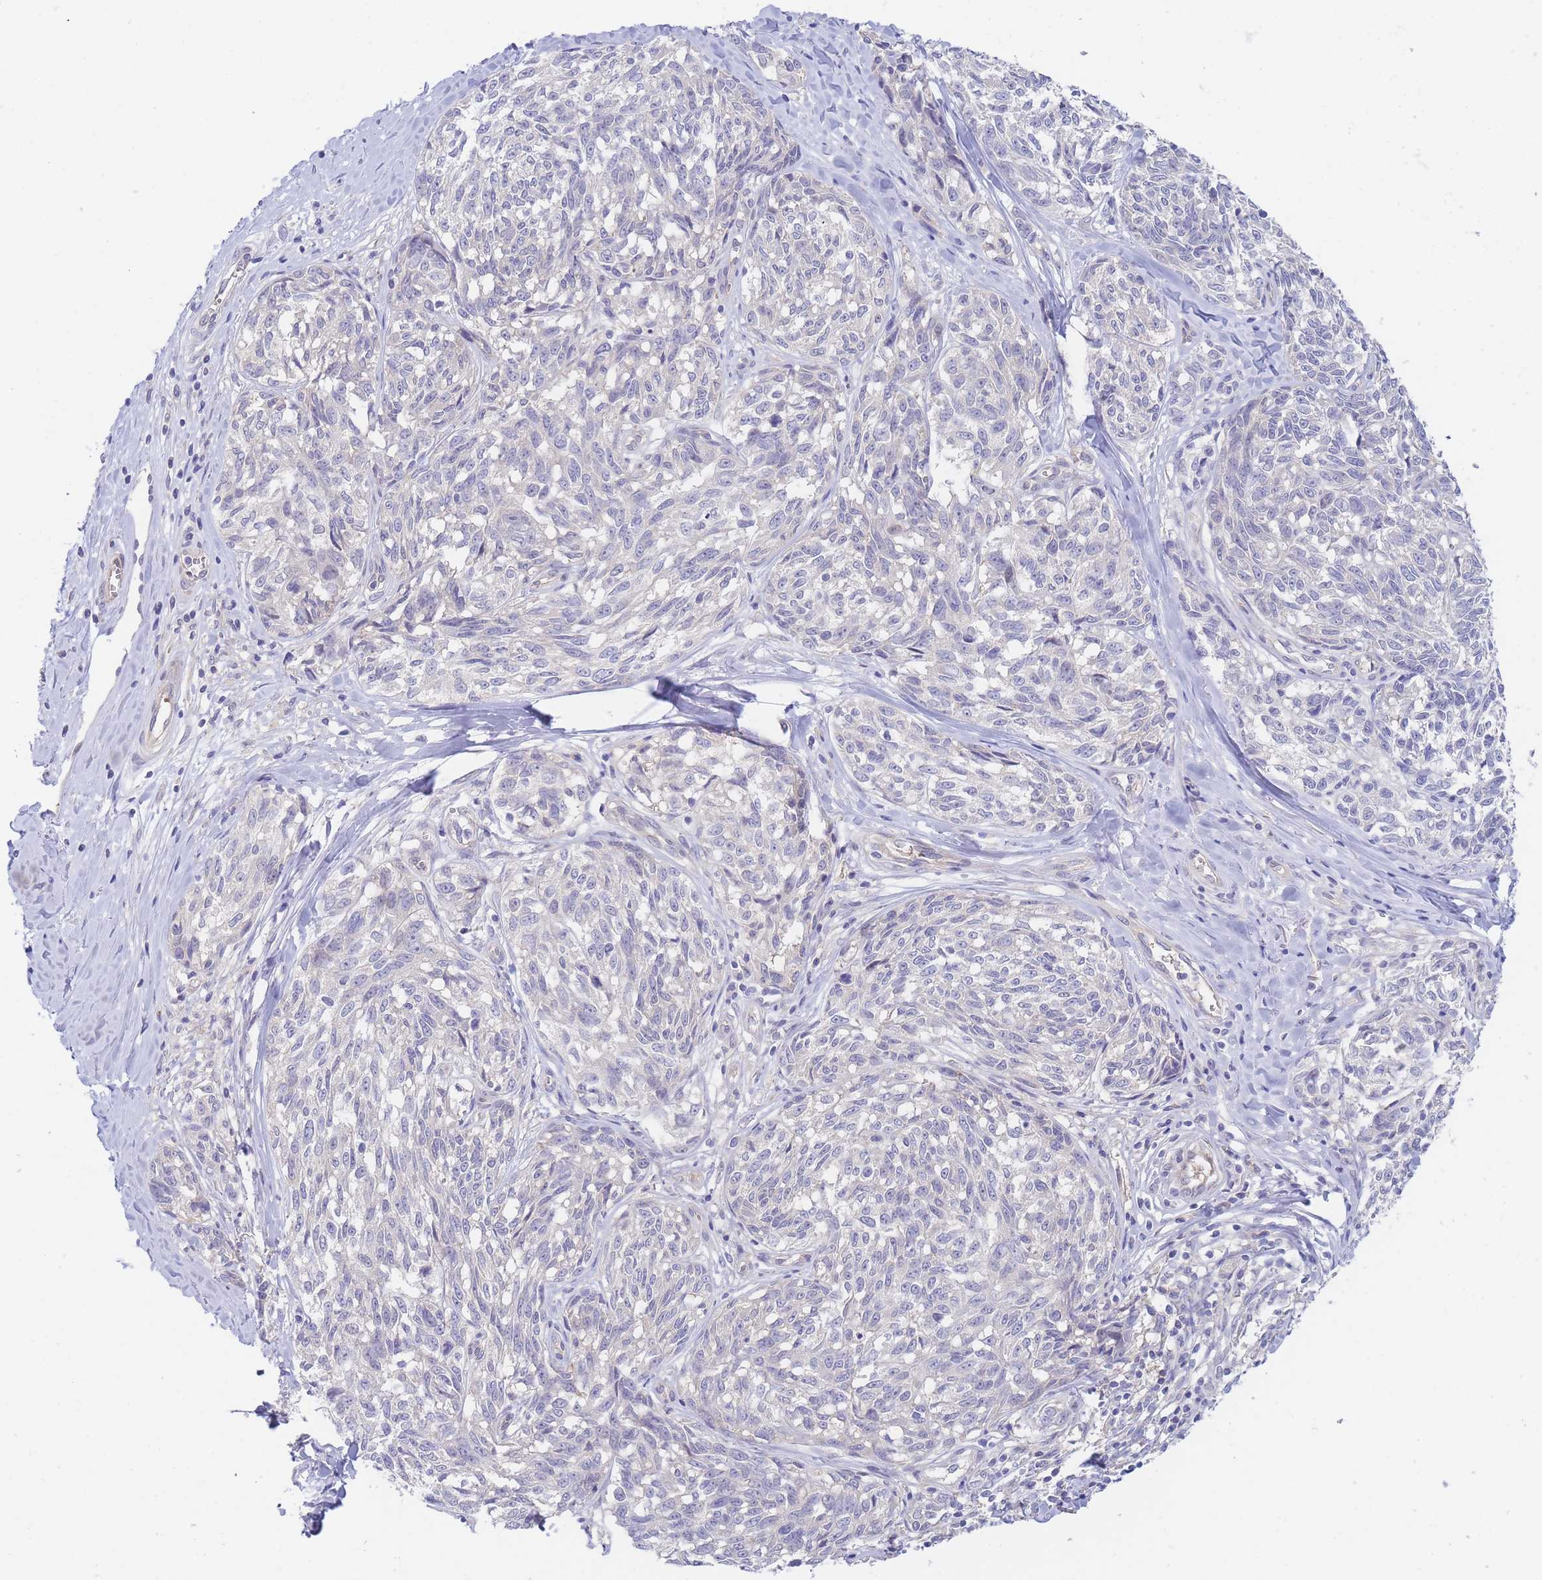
{"staining": {"intensity": "negative", "quantity": "none", "location": "none"}, "tissue": "melanoma", "cell_type": "Tumor cells", "image_type": "cancer", "snomed": [{"axis": "morphology", "description": "Normal tissue, NOS"}, {"axis": "morphology", "description": "Malignant melanoma, NOS"}, {"axis": "topography", "description": "Skin"}], "caption": "This is an immunohistochemistry photomicrograph of malignant melanoma. There is no expression in tumor cells.", "gene": "ZNF281", "patient": {"sex": "female", "age": 64}}